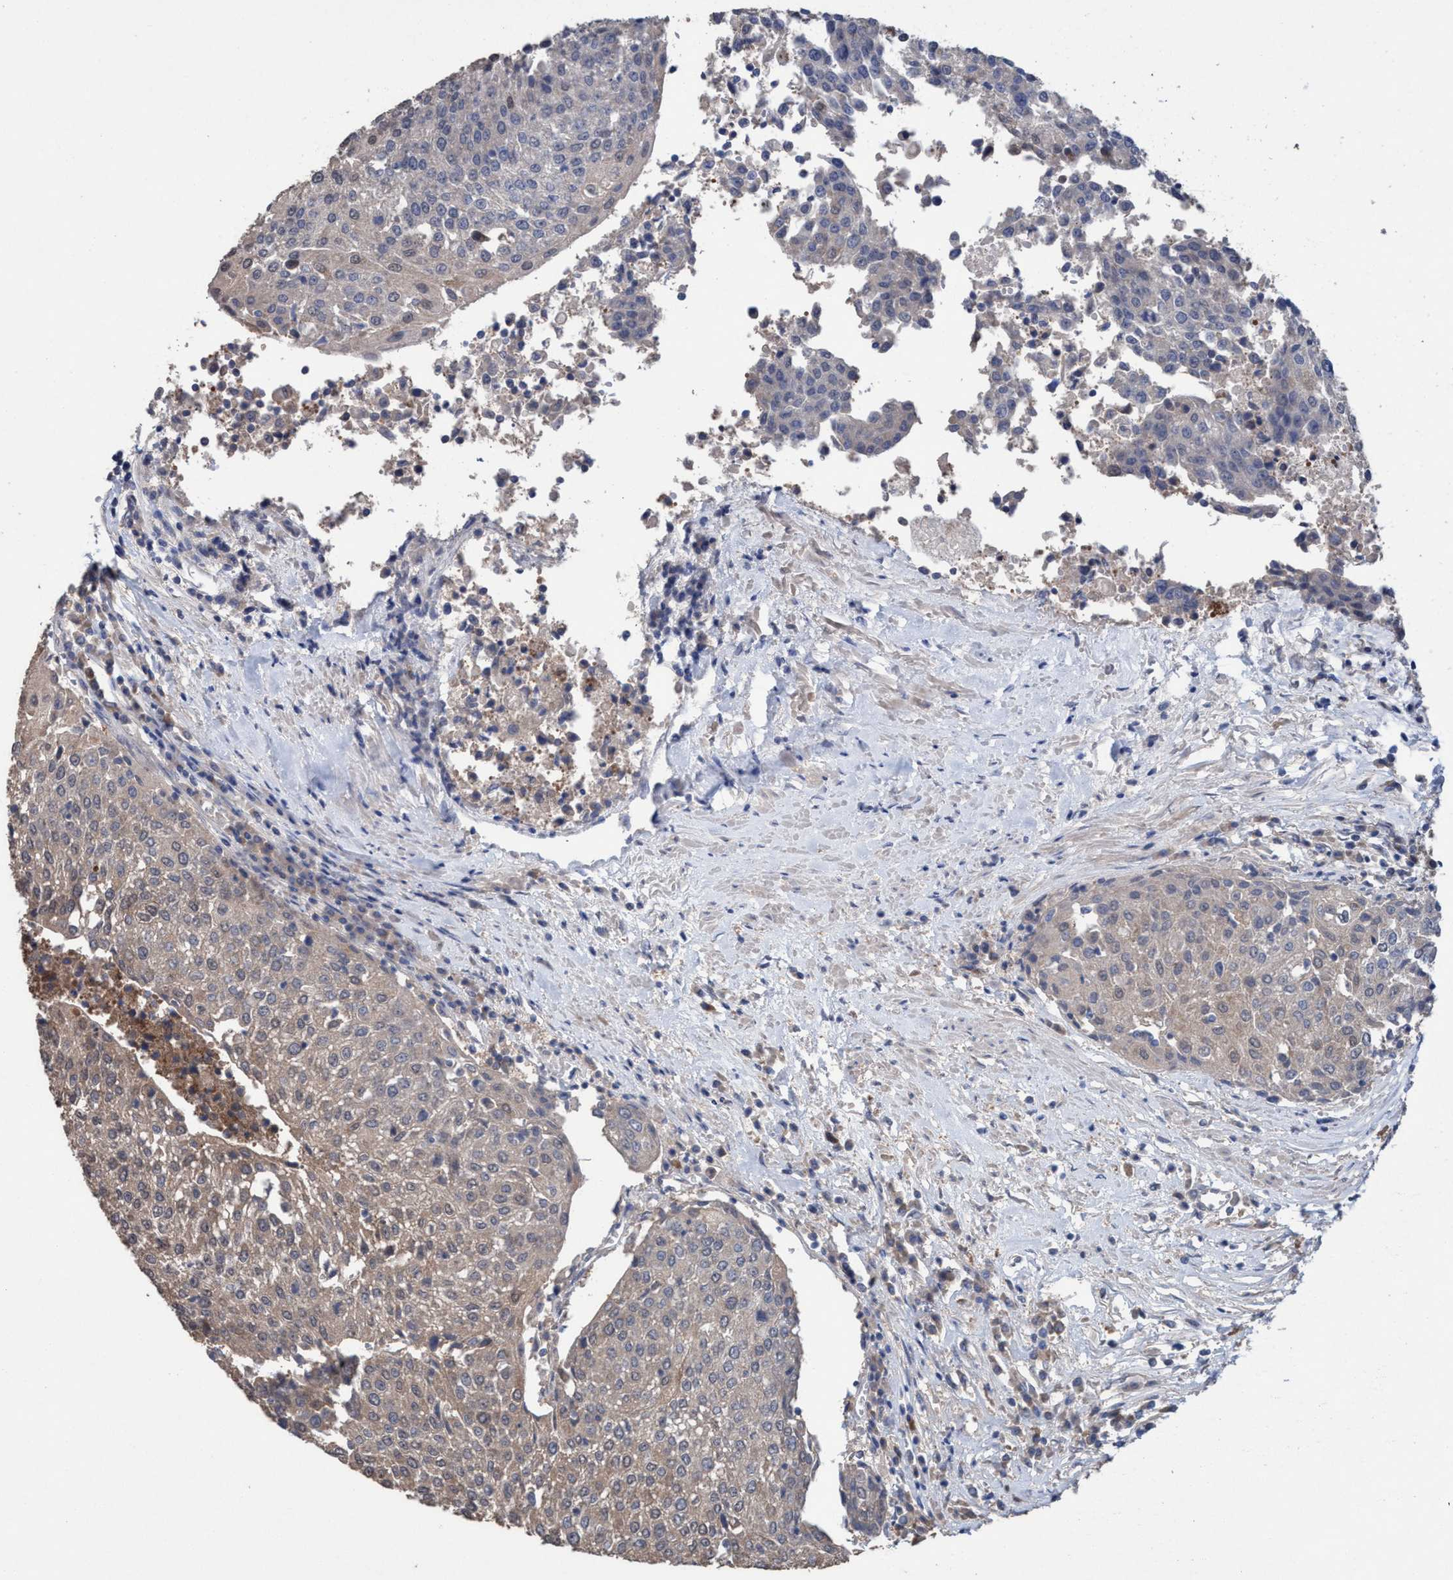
{"staining": {"intensity": "weak", "quantity": "<25%", "location": "cytoplasmic/membranous"}, "tissue": "urothelial cancer", "cell_type": "Tumor cells", "image_type": "cancer", "snomed": [{"axis": "morphology", "description": "Urothelial carcinoma, High grade"}, {"axis": "topography", "description": "Urinary bladder"}], "caption": "Tumor cells are negative for protein expression in human urothelial carcinoma (high-grade).", "gene": "GLOD4", "patient": {"sex": "female", "age": 85}}